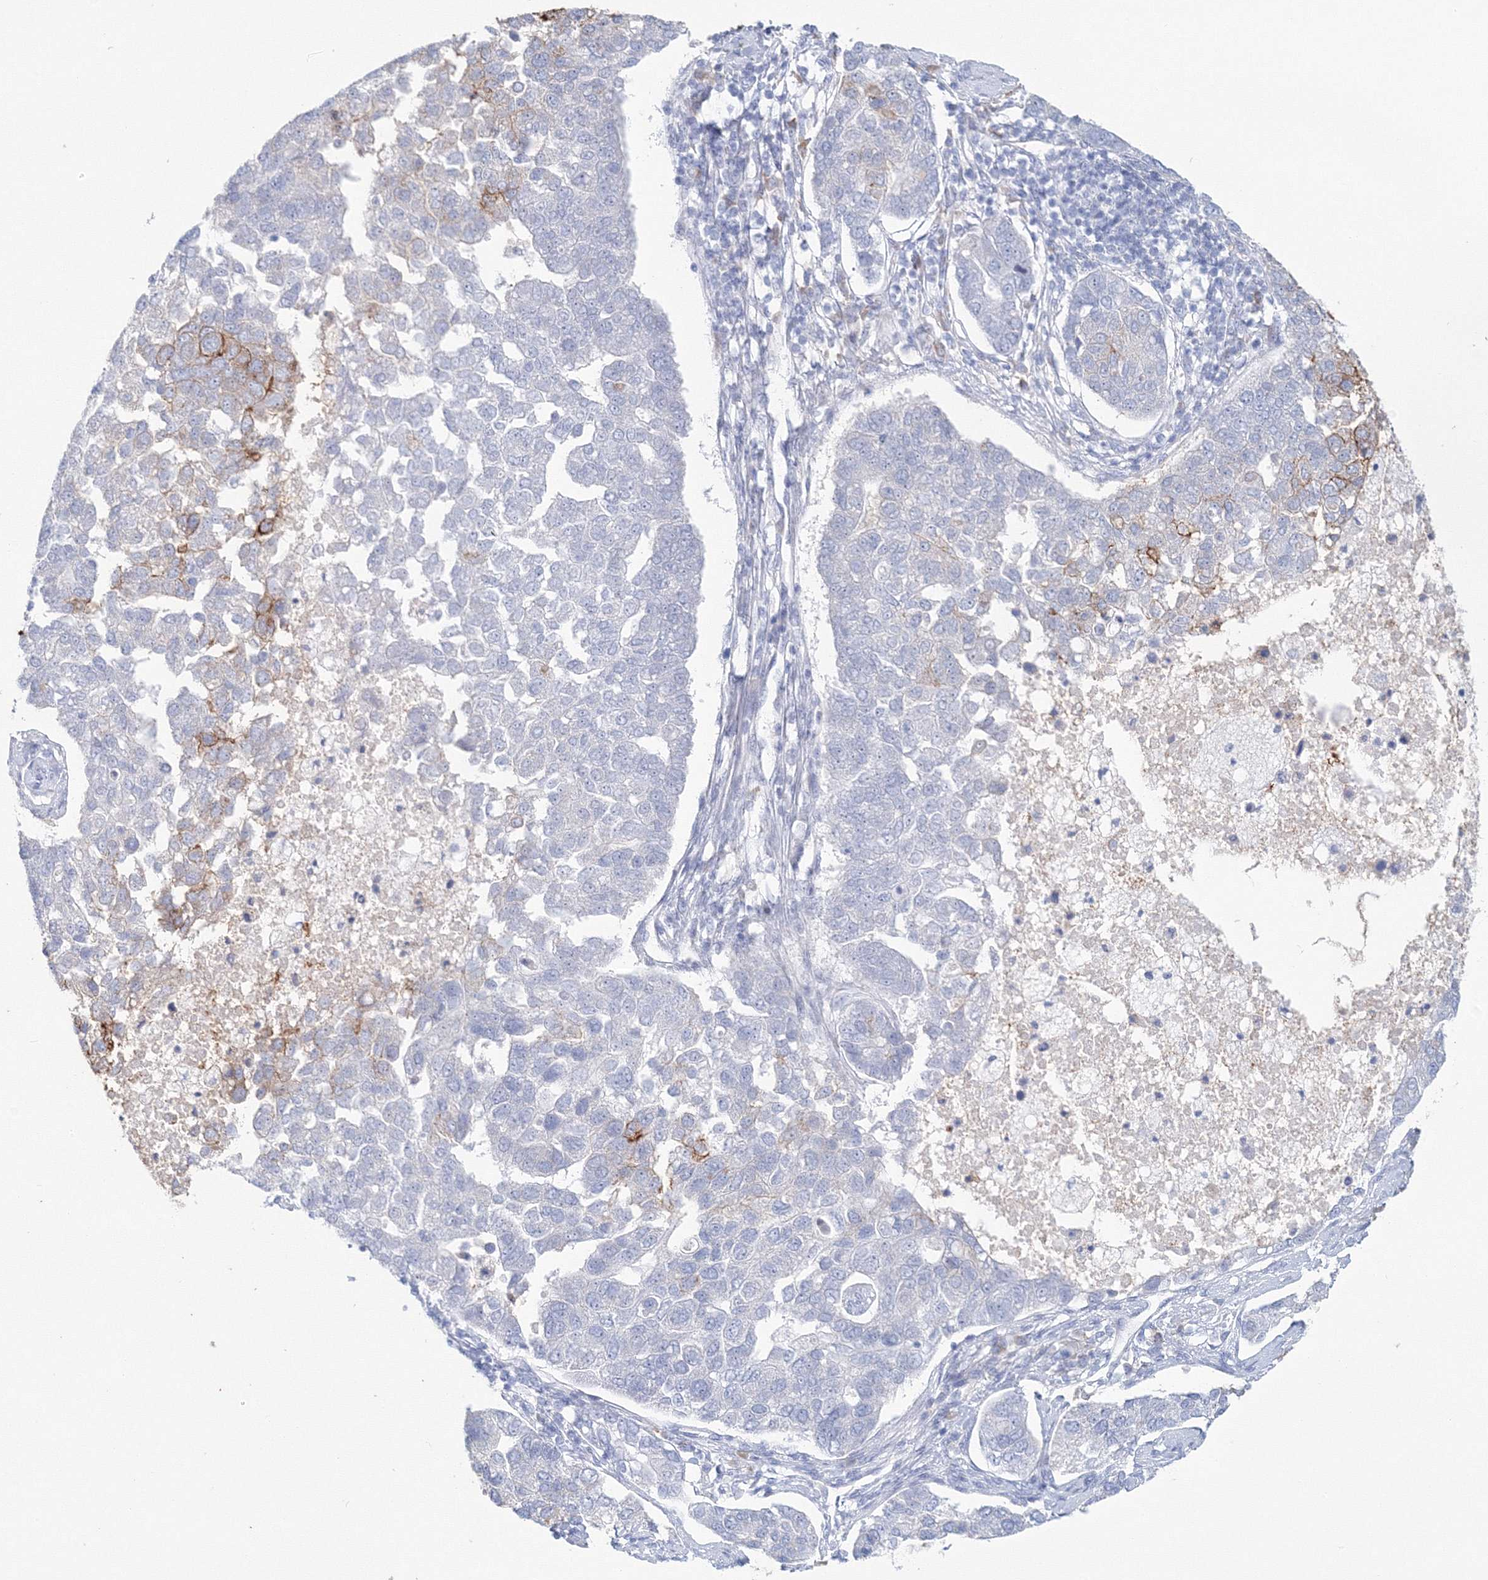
{"staining": {"intensity": "negative", "quantity": "none", "location": "none"}, "tissue": "pancreatic cancer", "cell_type": "Tumor cells", "image_type": "cancer", "snomed": [{"axis": "morphology", "description": "Adenocarcinoma, NOS"}, {"axis": "topography", "description": "Pancreas"}], "caption": "High power microscopy image of an immunohistochemistry (IHC) histopathology image of adenocarcinoma (pancreatic), revealing no significant expression in tumor cells.", "gene": "VSIG1", "patient": {"sex": "female", "age": 61}}